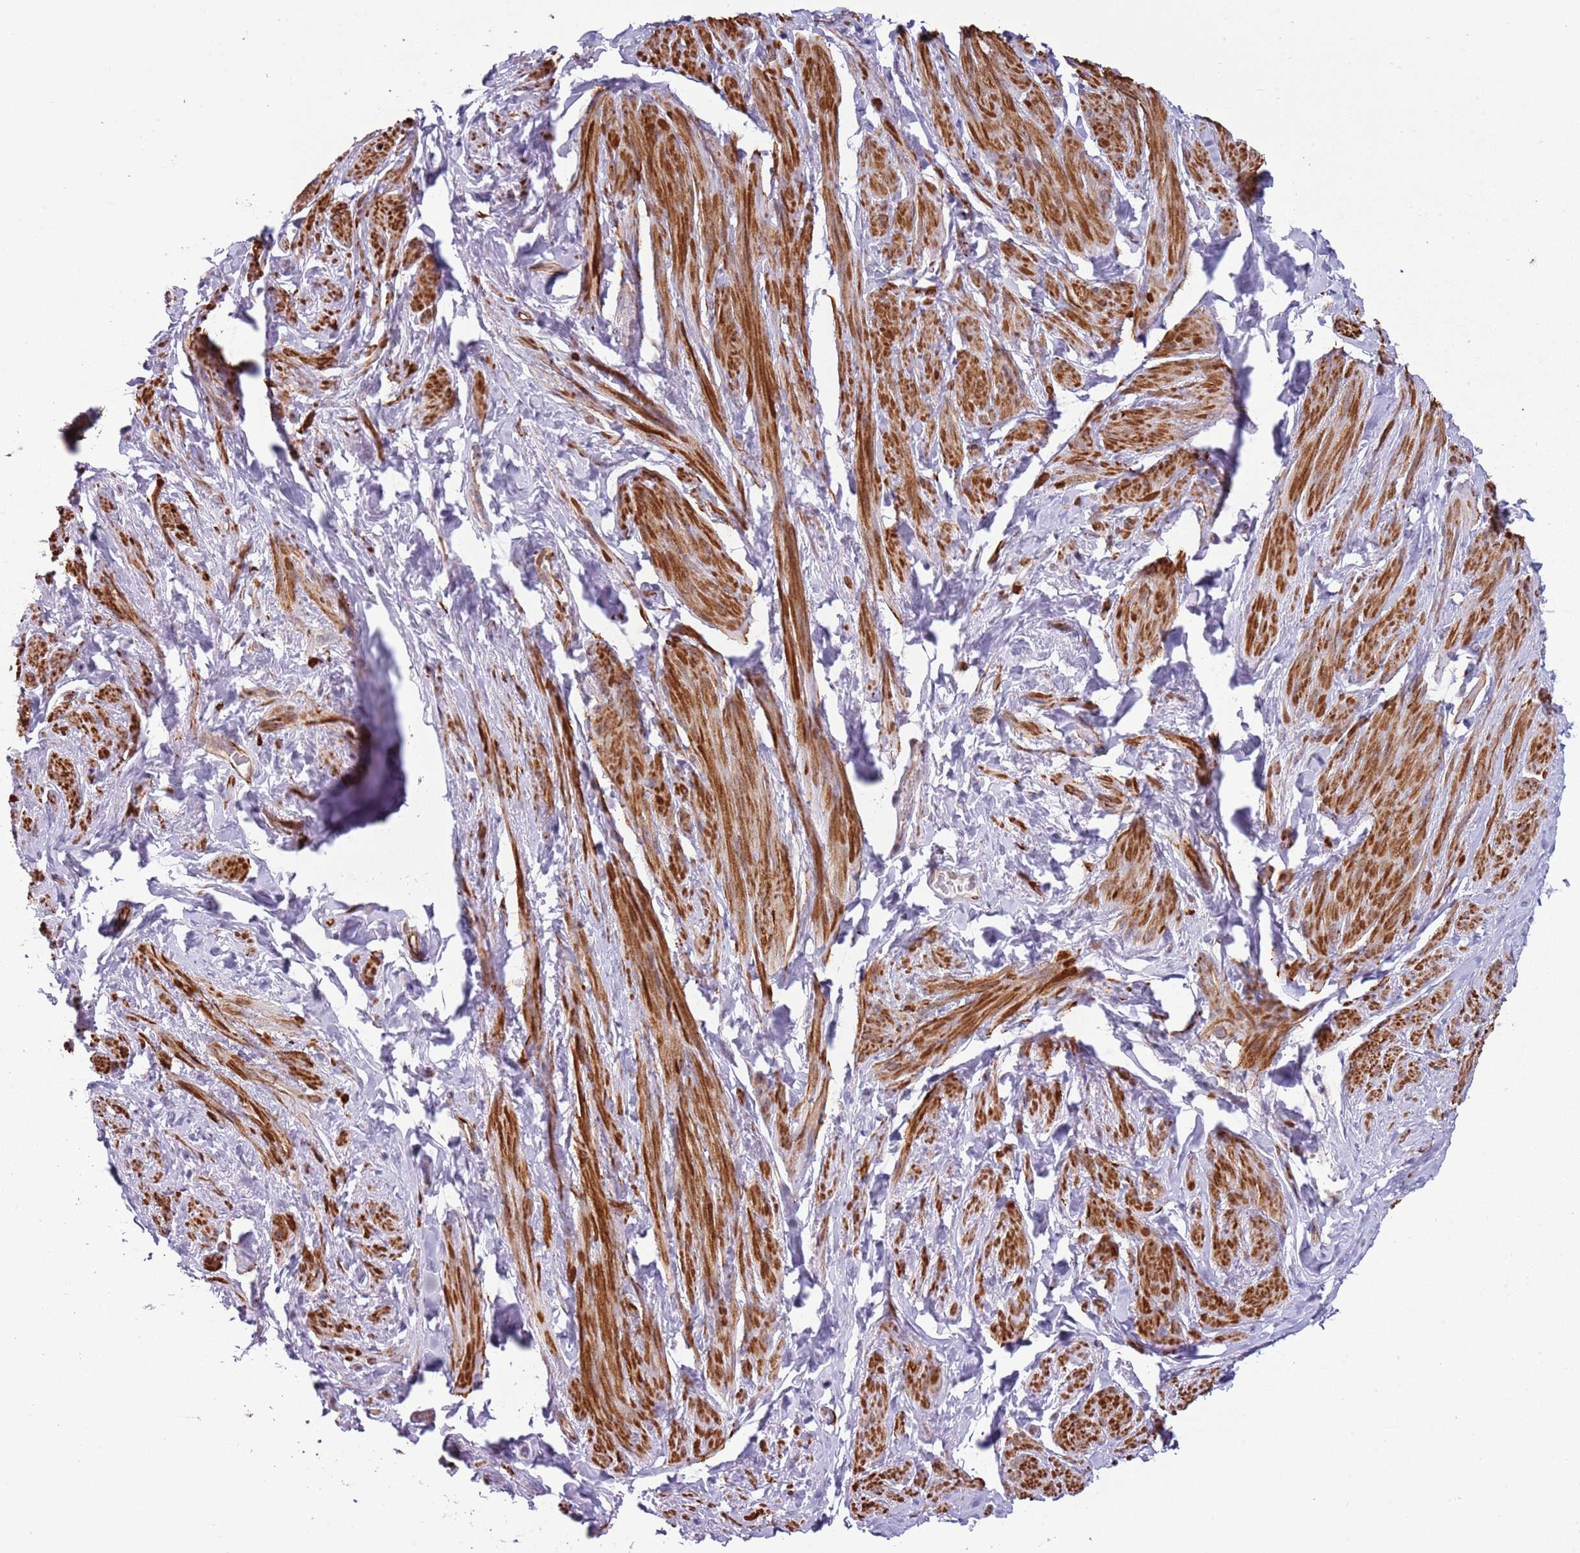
{"staining": {"intensity": "strong", "quantity": ">75%", "location": "cytoplasmic/membranous"}, "tissue": "smooth muscle", "cell_type": "Smooth muscle cells", "image_type": "normal", "snomed": [{"axis": "morphology", "description": "Normal tissue, NOS"}, {"axis": "topography", "description": "Smooth muscle"}, {"axis": "topography", "description": "Peripheral nerve tissue"}], "caption": "Immunohistochemistry (IHC) of normal smooth muscle shows high levels of strong cytoplasmic/membranous staining in approximately >75% of smooth muscle cells.", "gene": "ENSG00000271254", "patient": {"sex": "male", "age": 69}}